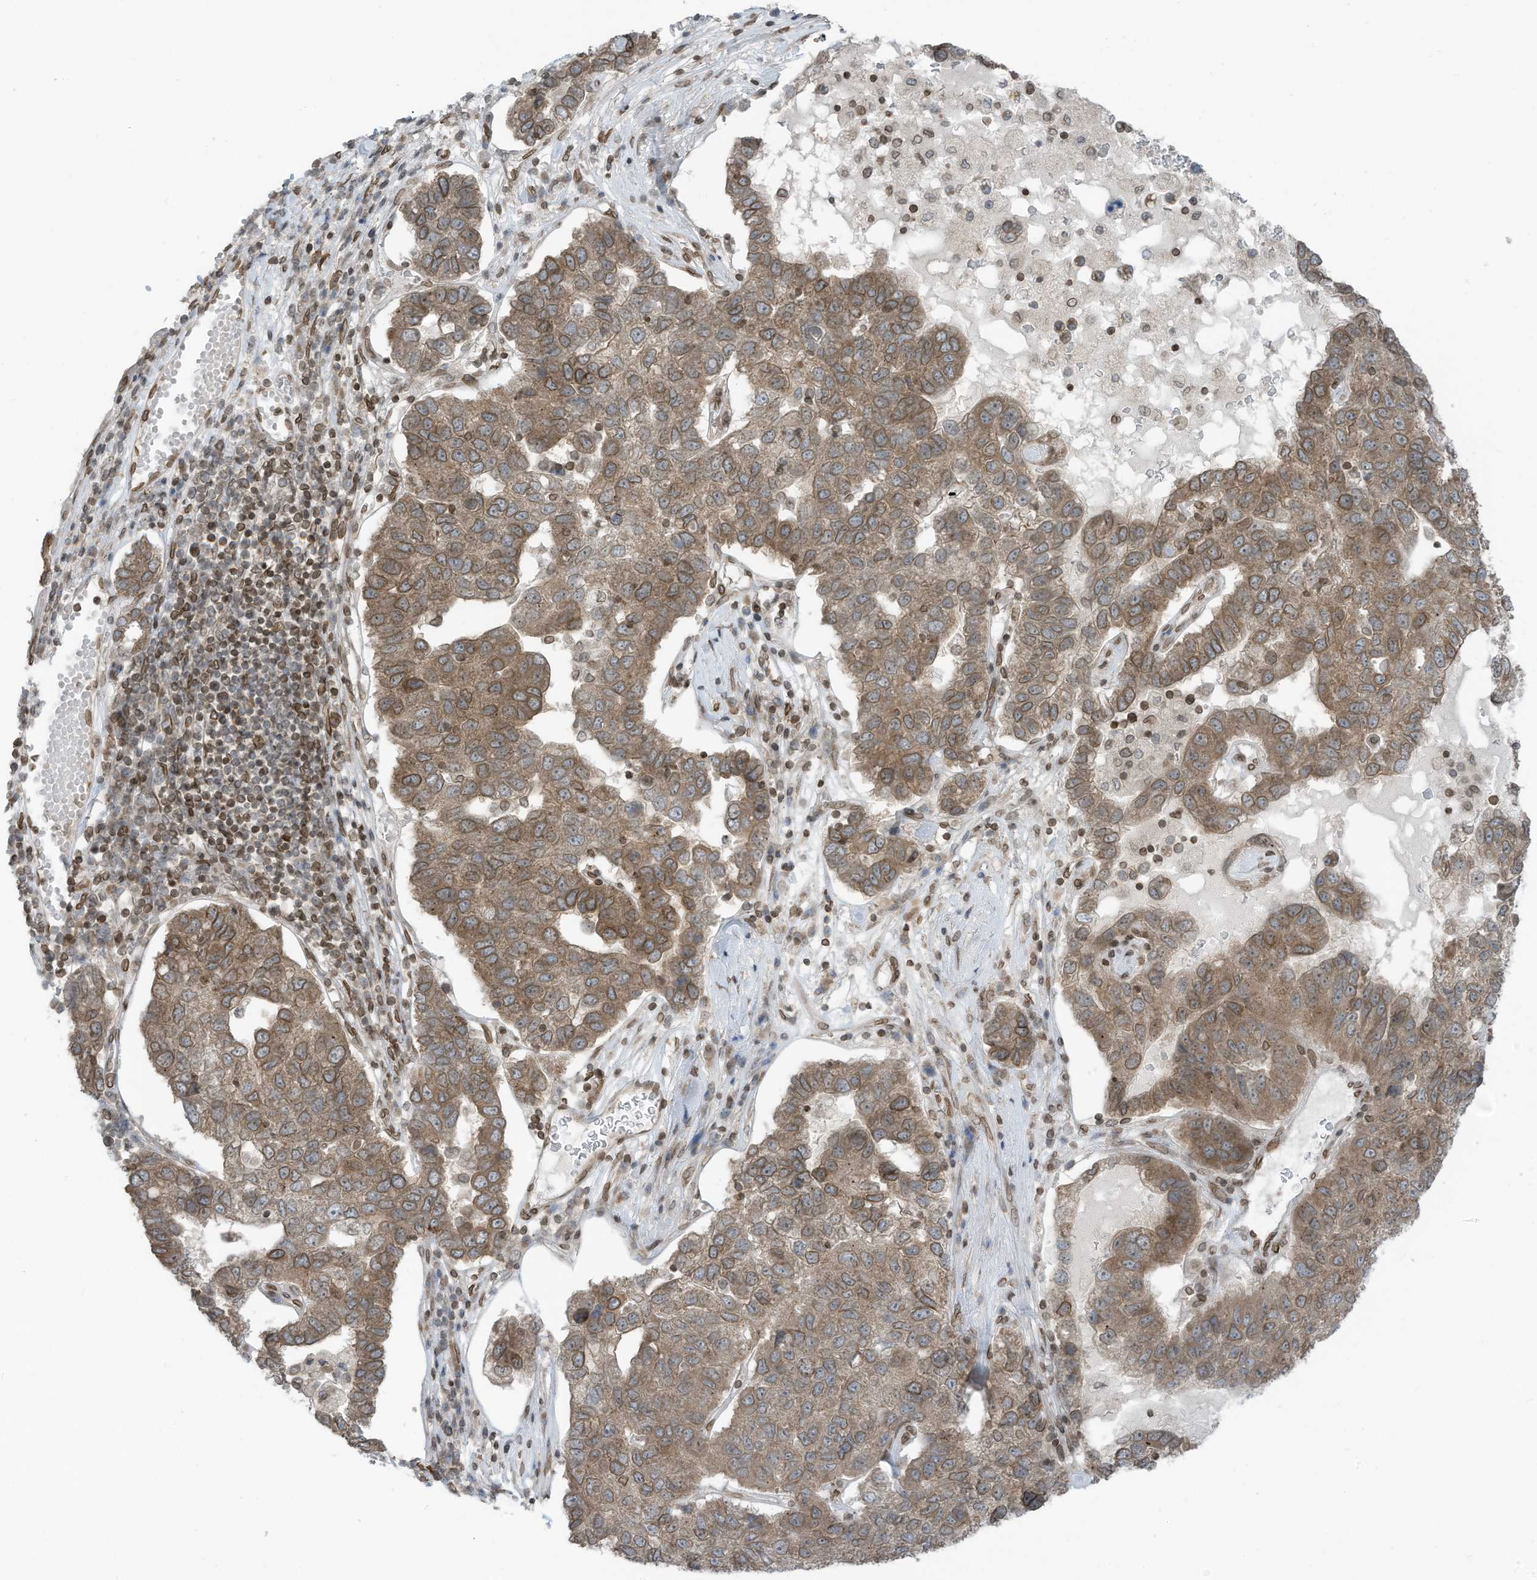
{"staining": {"intensity": "moderate", "quantity": ">75%", "location": "cytoplasmic/membranous,nuclear"}, "tissue": "pancreatic cancer", "cell_type": "Tumor cells", "image_type": "cancer", "snomed": [{"axis": "morphology", "description": "Adenocarcinoma, NOS"}, {"axis": "topography", "description": "Pancreas"}], "caption": "Protein expression analysis of pancreatic cancer (adenocarcinoma) exhibits moderate cytoplasmic/membranous and nuclear staining in about >75% of tumor cells. (DAB IHC with brightfield microscopy, high magnification).", "gene": "RABL3", "patient": {"sex": "female", "age": 61}}